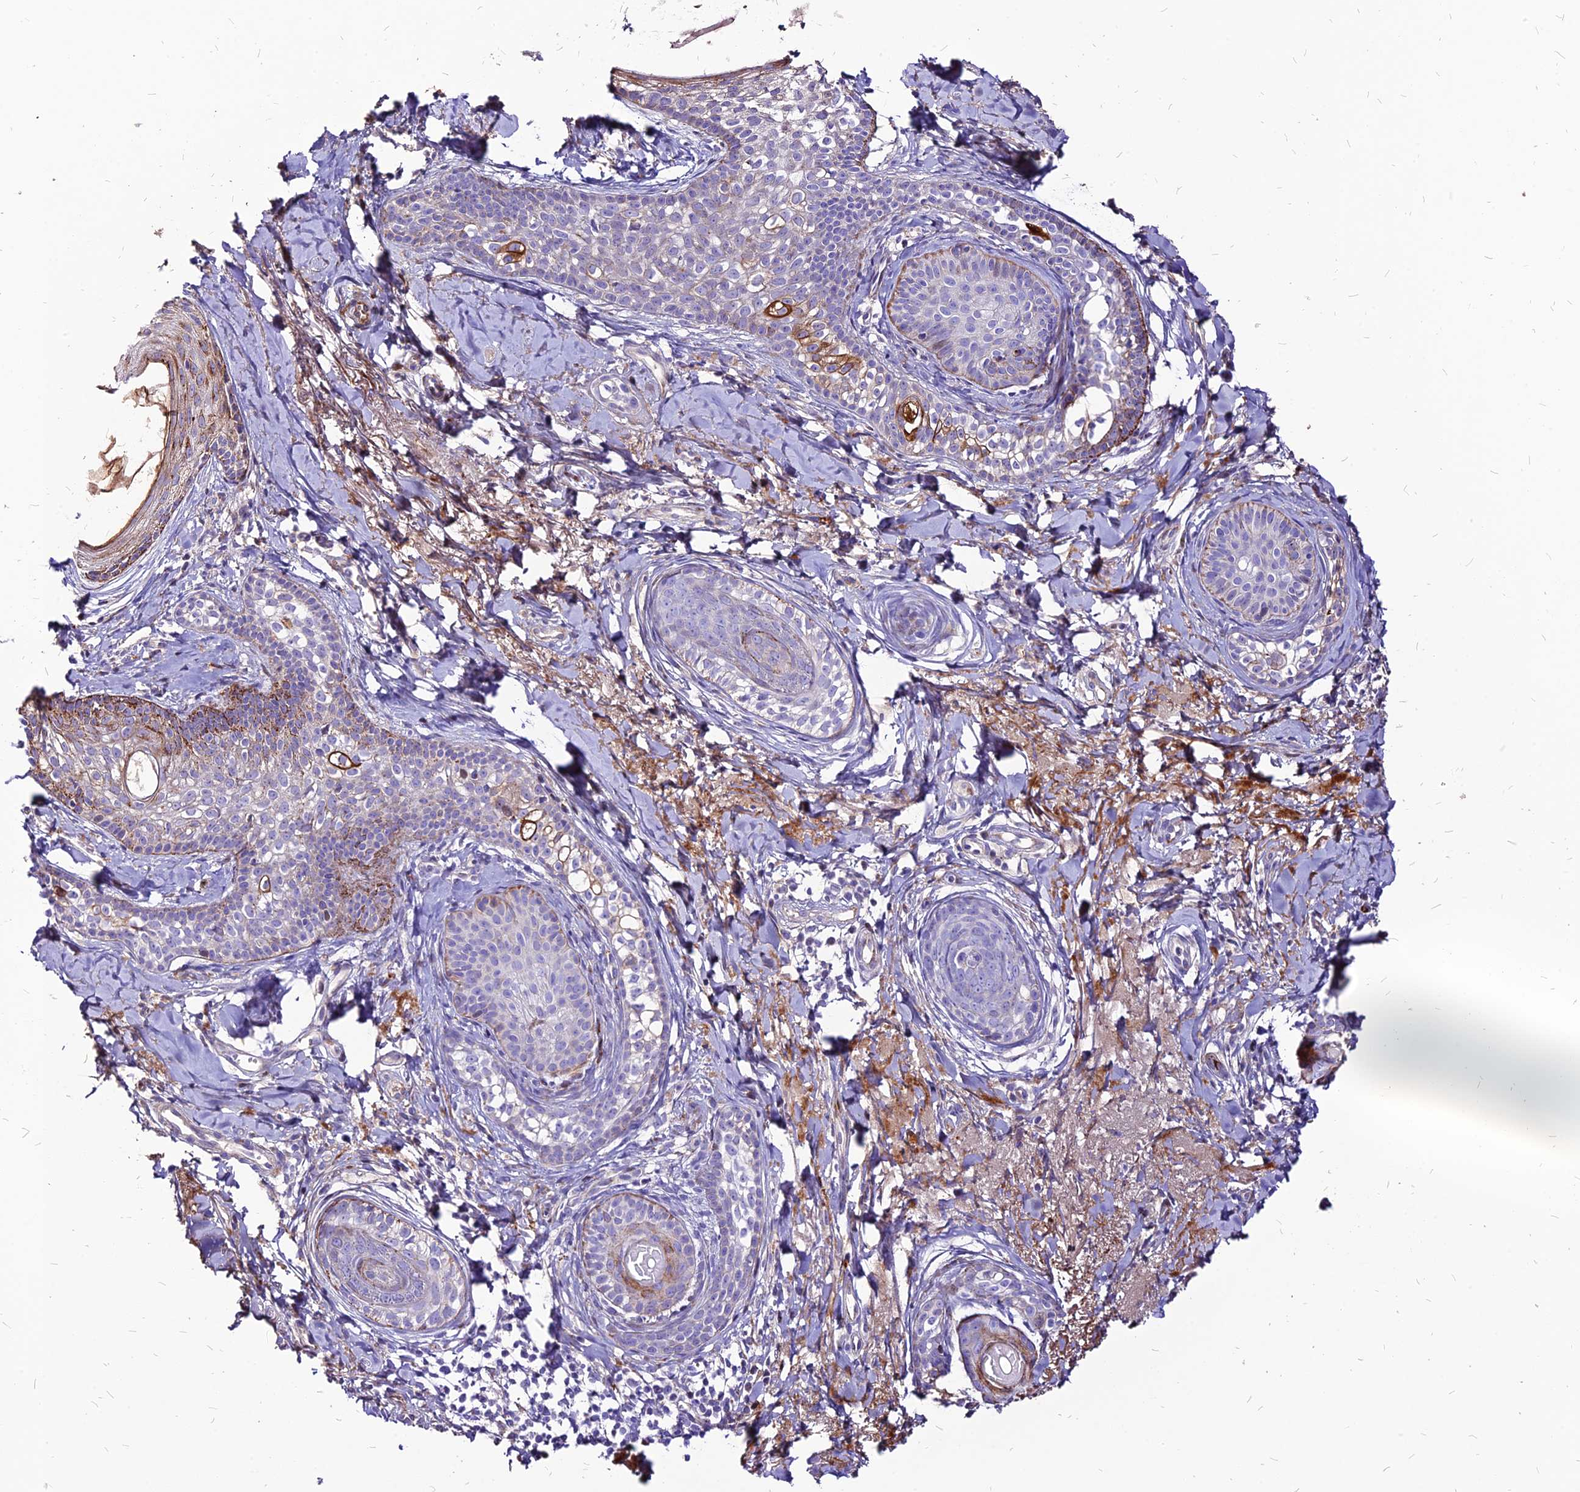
{"staining": {"intensity": "negative", "quantity": "none", "location": "none"}, "tissue": "skin cancer", "cell_type": "Tumor cells", "image_type": "cancer", "snomed": [{"axis": "morphology", "description": "Basal cell carcinoma"}, {"axis": "topography", "description": "Skin"}], "caption": "The micrograph exhibits no staining of tumor cells in skin cancer (basal cell carcinoma).", "gene": "RIMOC1", "patient": {"sex": "female", "age": 76}}